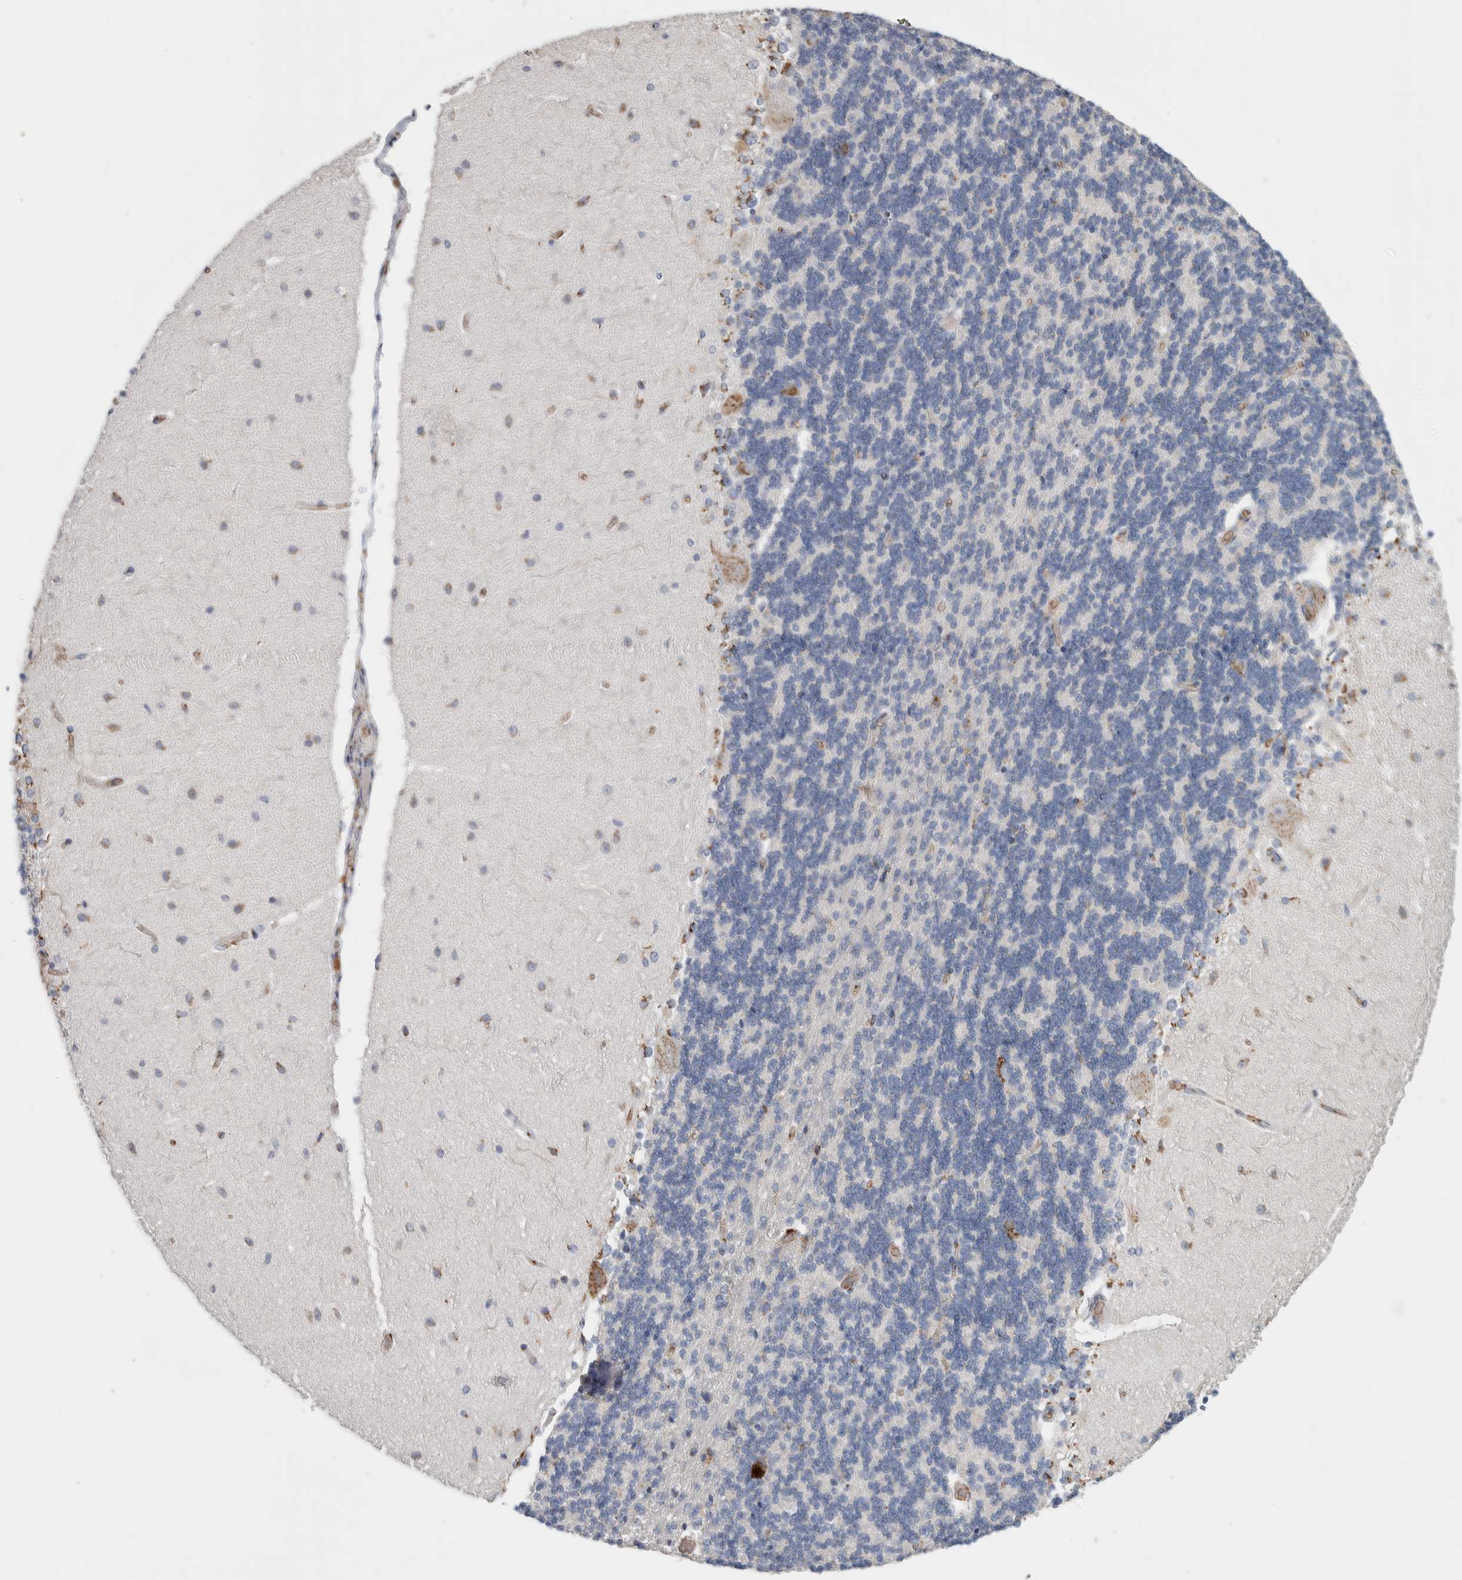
{"staining": {"intensity": "negative", "quantity": "none", "location": "none"}, "tissue": "cerebellum", "cell_type": "Cells in granular layer", "image_type": "normal", "snomed": [{"axis": "morphology", "description": "Normal tissue, NOS"}, {"axis": "topography", "description": "Cerebellum"}], "caption": "This is an IHC micrograph of benign cerebellum. There is no positivity in cells in granular layer.", "gene": "SLC38A10", "patient": {"sex": "female", "age": 54}}